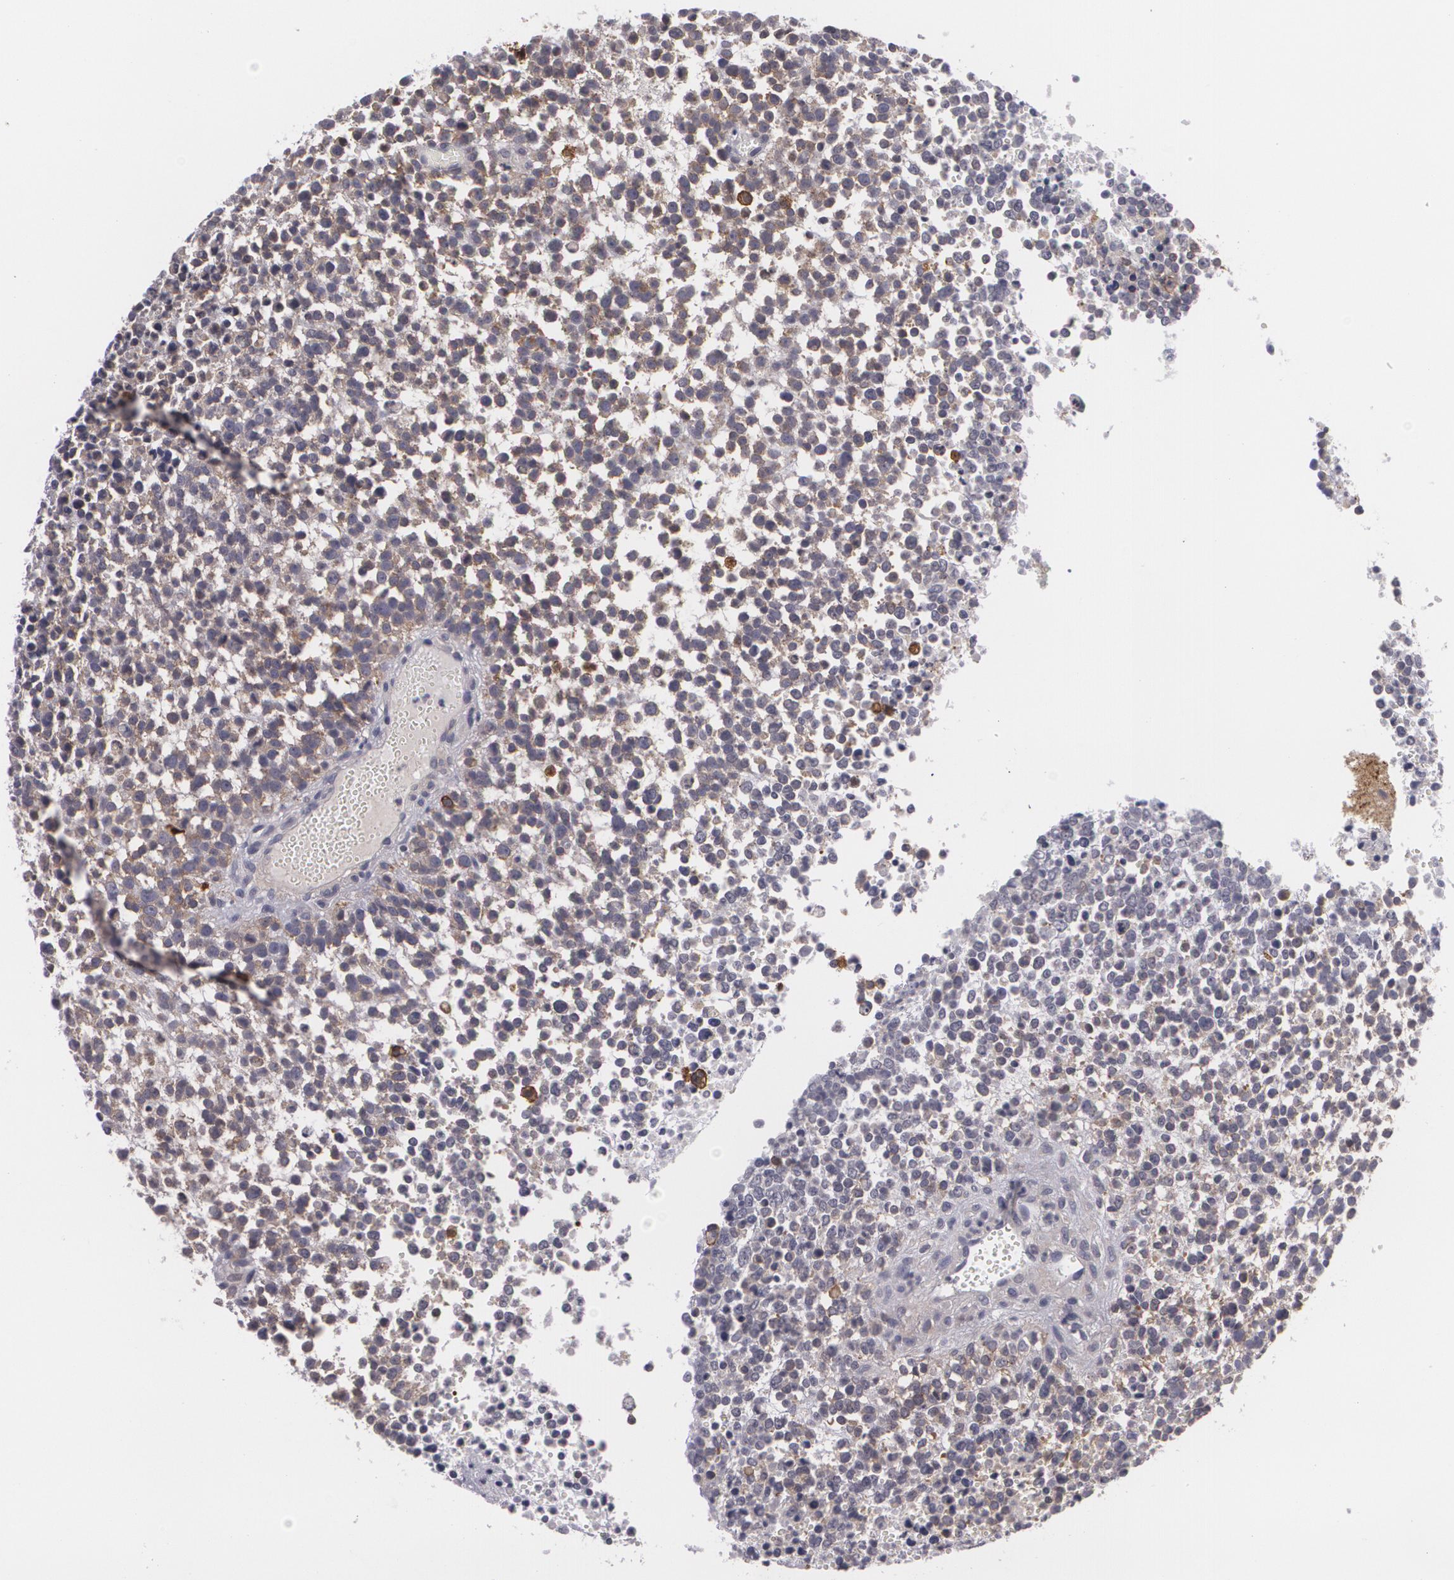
{"staining": {"intensity": "moderate", "quantity": ">75%", "location": "cytoplasmic/membranous"}, "tissue": "glioma", "cell_type": "Tumor cells", "image_type": "cancer", "snomed": [{"axis": "morphology", "description": "Glioma, malignant, High grade"}, {"axis": "topography", "description": "Brain"}], "caption": "This photomicrograph reveals malignant glioma (high-grade) stained with immunohistochemistry to label a protein in brown. The cytoplasmic/membranous of tumor cells show moderate positivity for the protein. Nuclei are counter-stained blue.", "gene": "BIN1", "patient": {"sex": "male", "age": 66}}